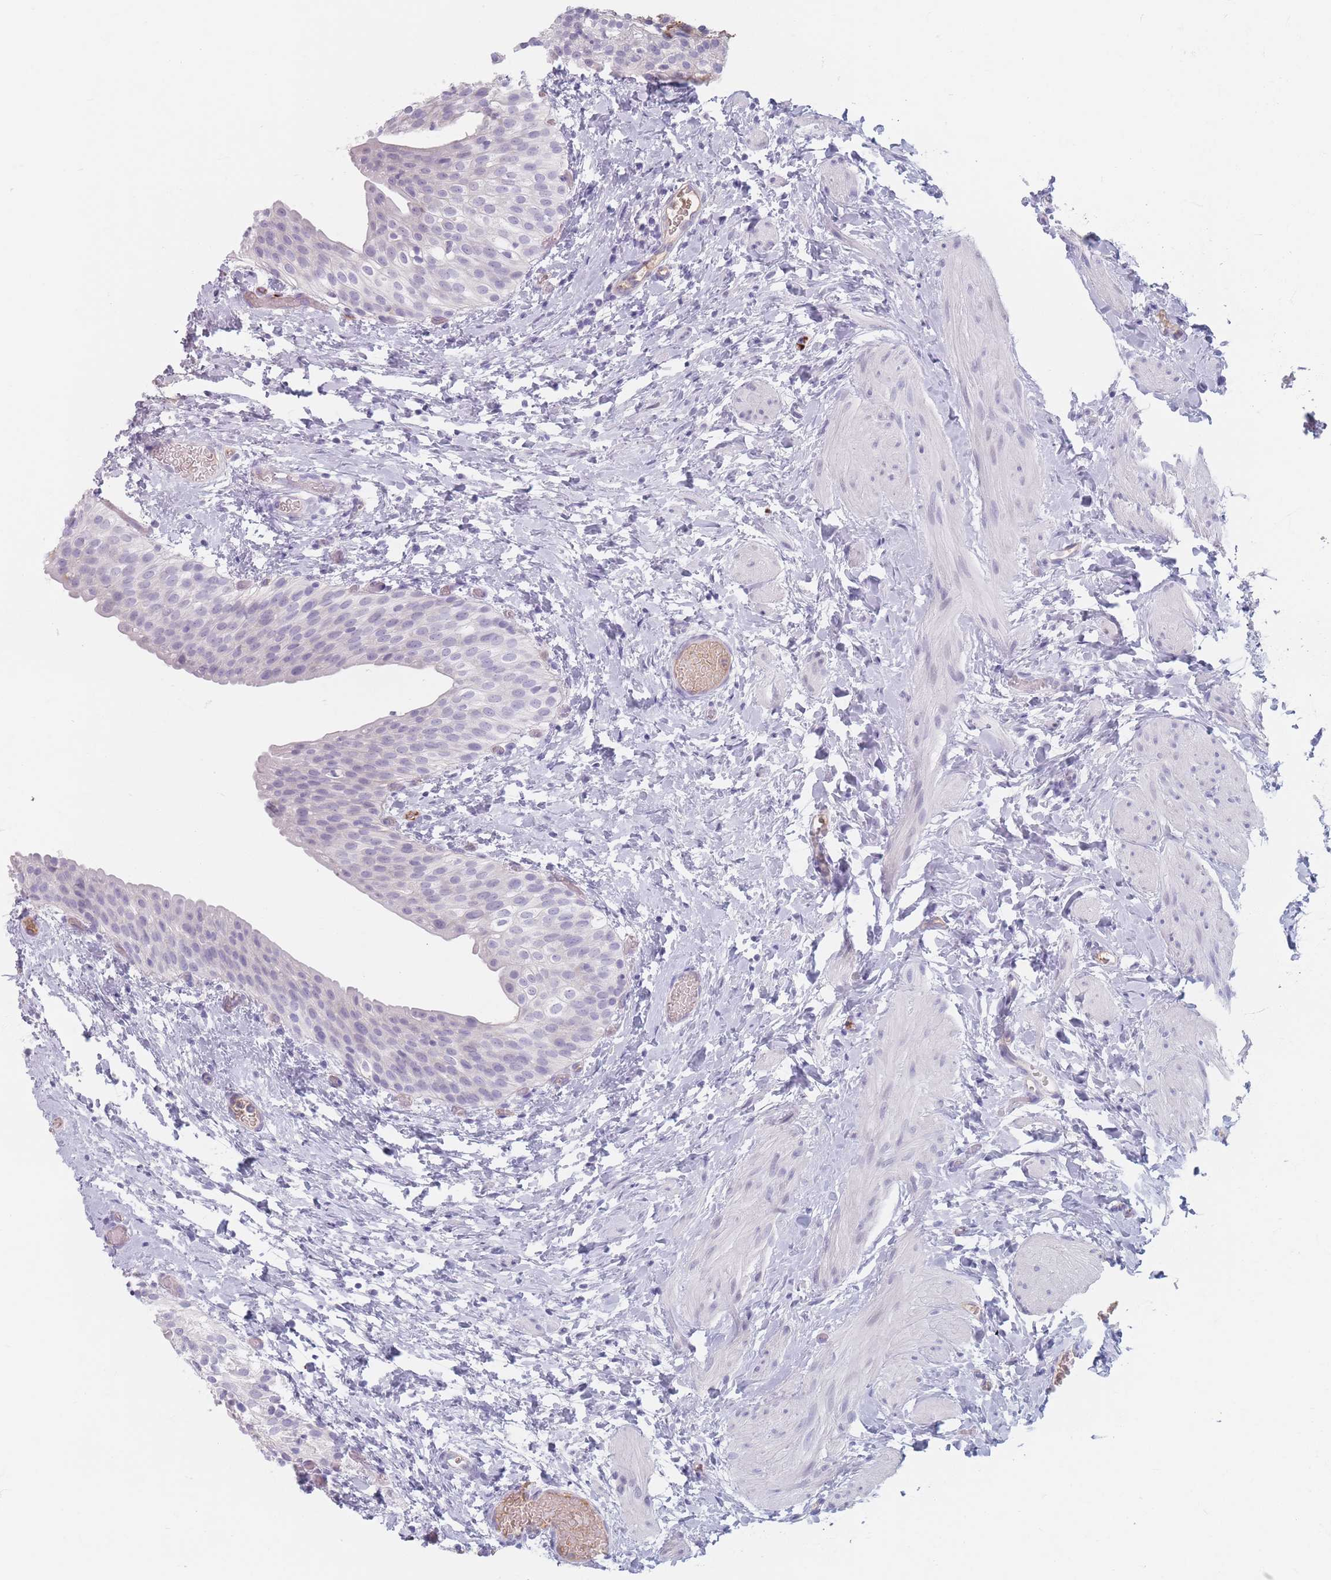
{"staining": {"intensity": "negative", "quantity": "none", "location": "none"}, "tissue": "urinary bladder", "cell_type": "Urothelial cells", "image_type": "normal", "snomed": [{"axis": "morphology", "description": "Normal tissue, NOS"}, {"axis": "topography", "description": "Urinary bladder"}], "caption": "Immunohistochemistry (IHC) image of normal urinary bladder: human urinary bladder stained with DAB displays no significant protein staining in urothelial cells. Brightfield microscopy of IHC stained with DAB (3,3'-diaminobenzidine) (brown) and hematoxylin (blue), captured at high magnification.", "gene": "PIGM", "patient": {"sex": "male", "age": 1}}